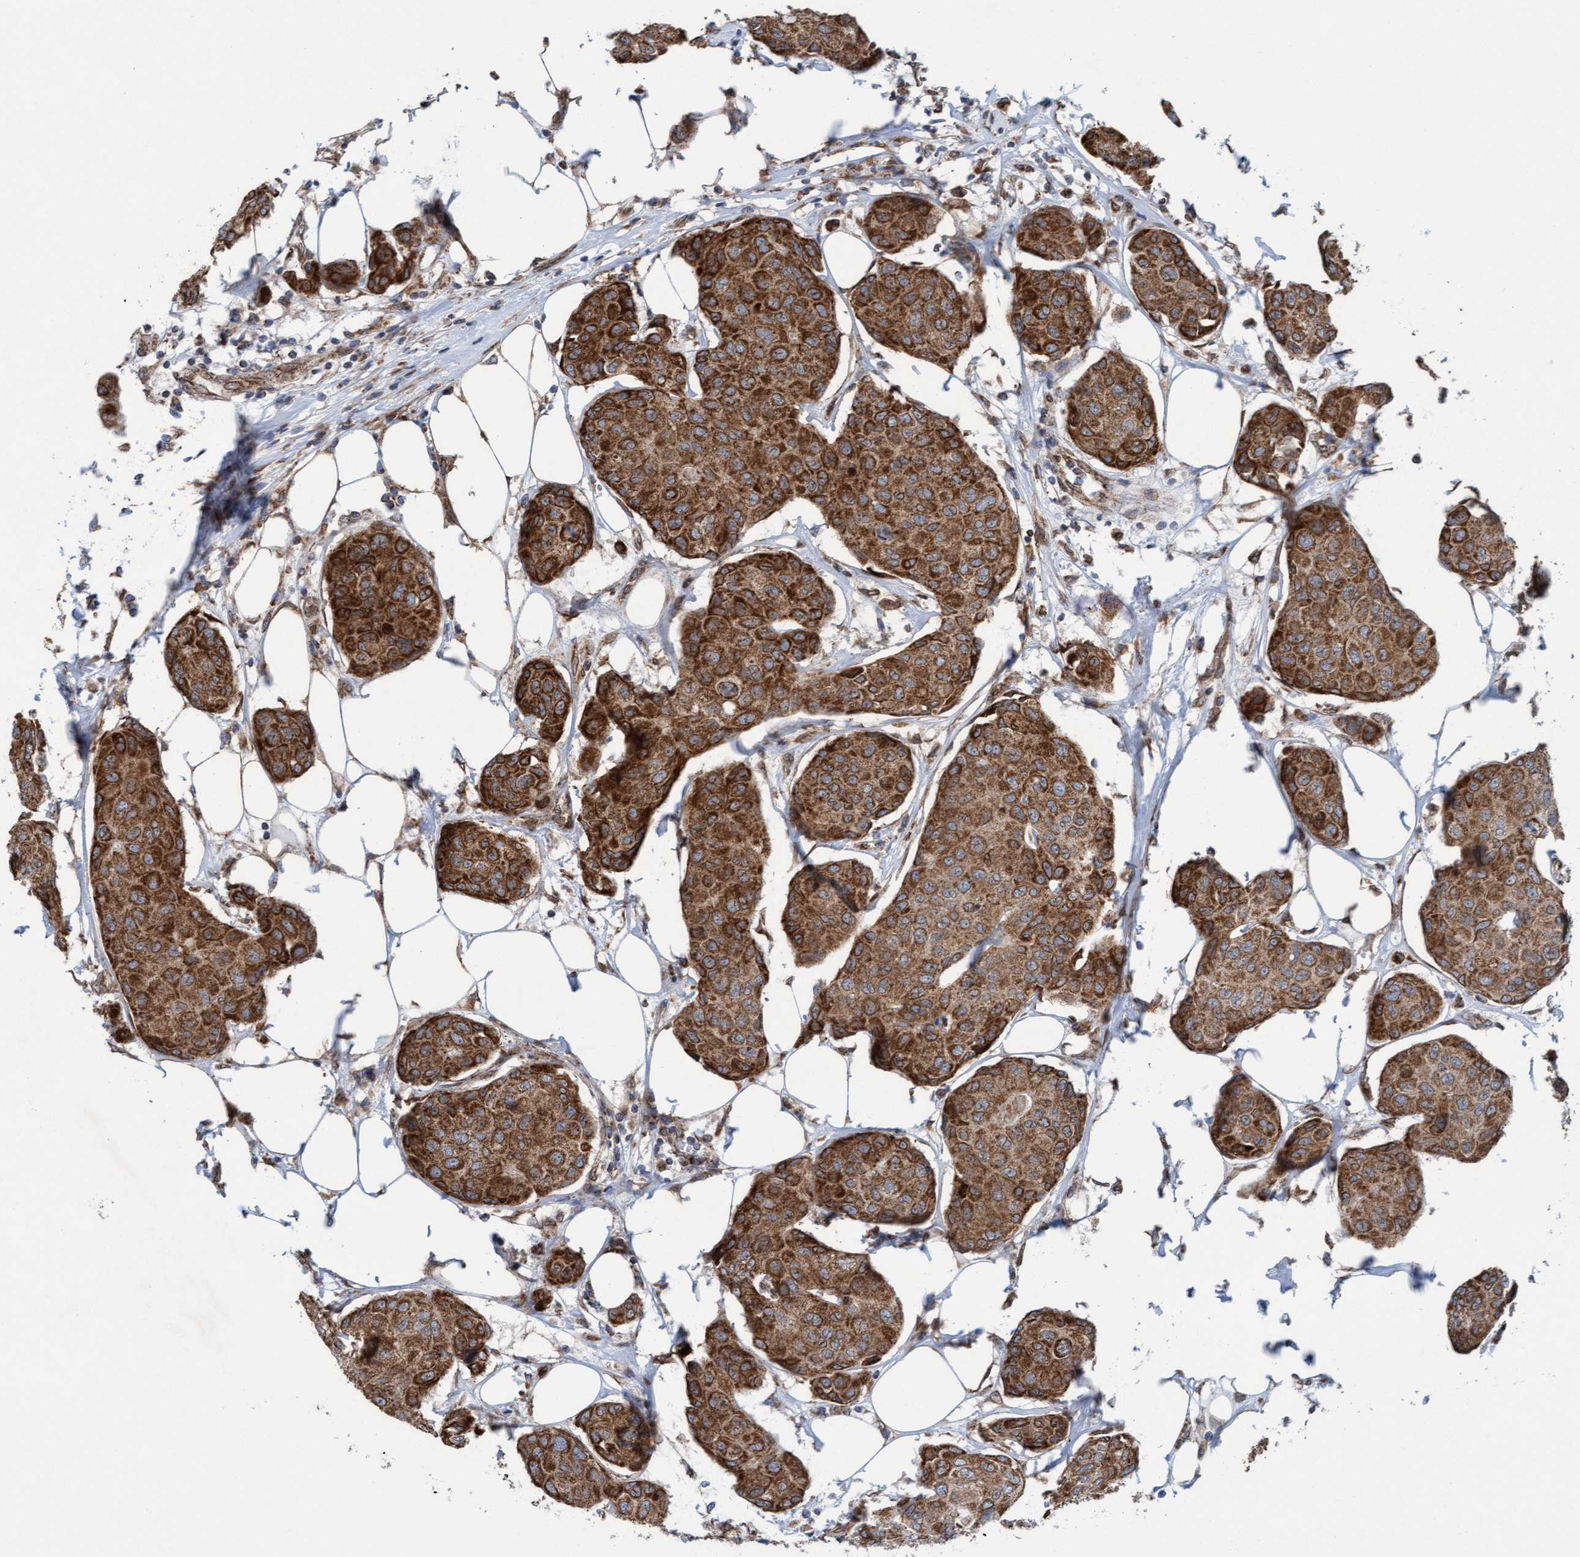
{"staining": {"intensity": "strong", "quantity": ">75%", "location": "cytoplasmic/membranous"}, "tissue": "breast cancer", "cell_type": "Tumor cells", "image_type": "cancer", "snomed": [{"axis": "morphology", "description": "Duct carcinoma"}, {"axis": "topography", "description": "Breast"}], "caption": "Invasive ductal carcinoma (breast) tissue demonstrates strong cytoplasmic/membranous staining in approximately >75% of tumor cells, visualized by immunohistochemistry. Nuclei are stained in blue.", "gene": "MRPS23", "patient": {"sex": "female", "age": 80}}